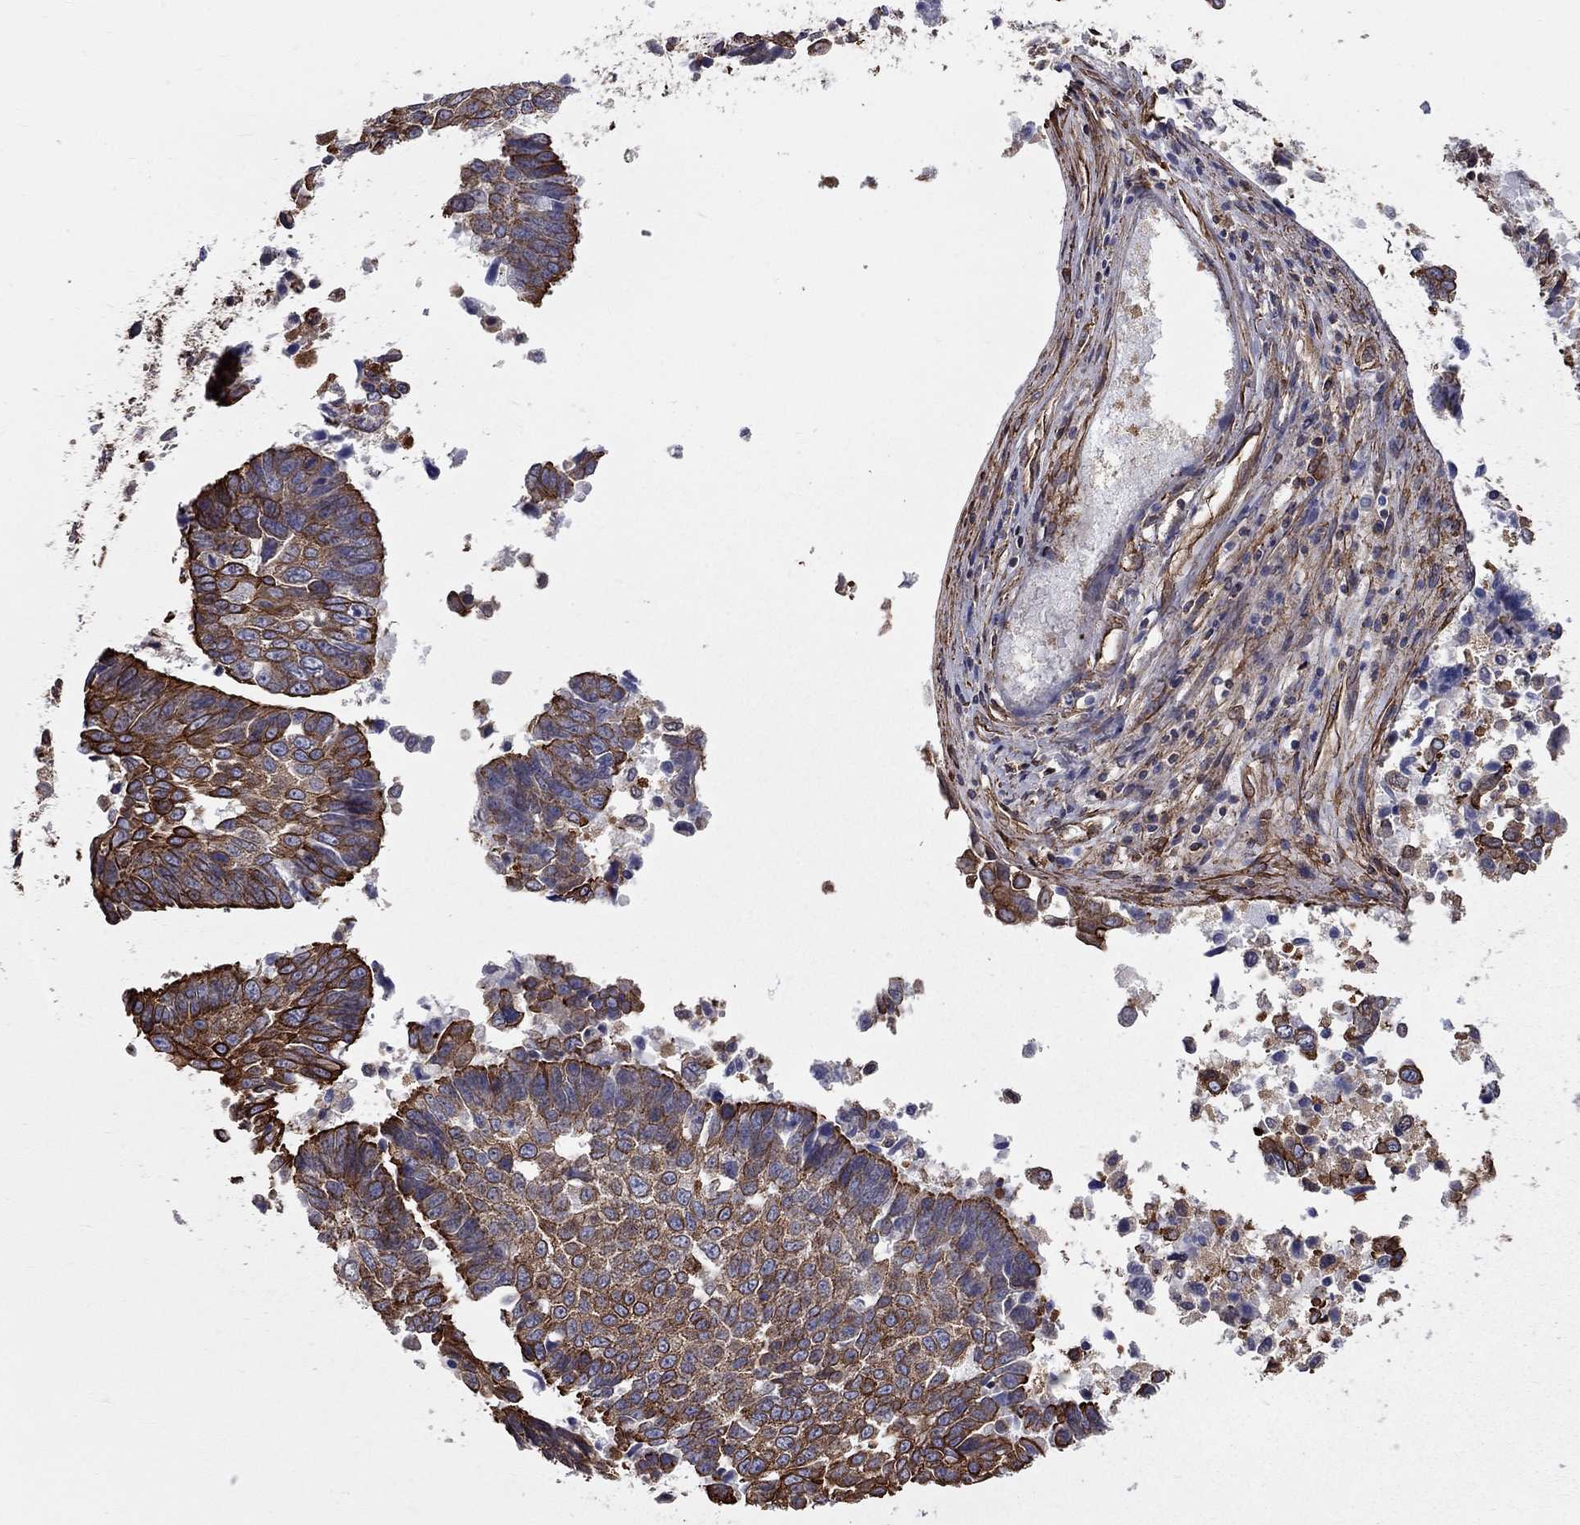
{"staining": {"intensity": "strong", "quantity": "<25%", "location": "cytoplasmic/membranous"}, "tissue": "lung cancer", "cell_type": "Tumor cells", "image_type": "cancer", "snomed": [{"axis": "morphology", "description": "Squamous cell carcinoma, NOS"}, {"axis": "topography", "description": "Lung"}], "caption": "Tumor cells demonstrate medium levels of strong cytoplasmic/membranous staining in about <25% of cells in lung cancer. (Brightfield microscopy of DAB IHC at high magnification).", "gene": "BICDL2", "patient": {"sex": "male", "age": 73}}